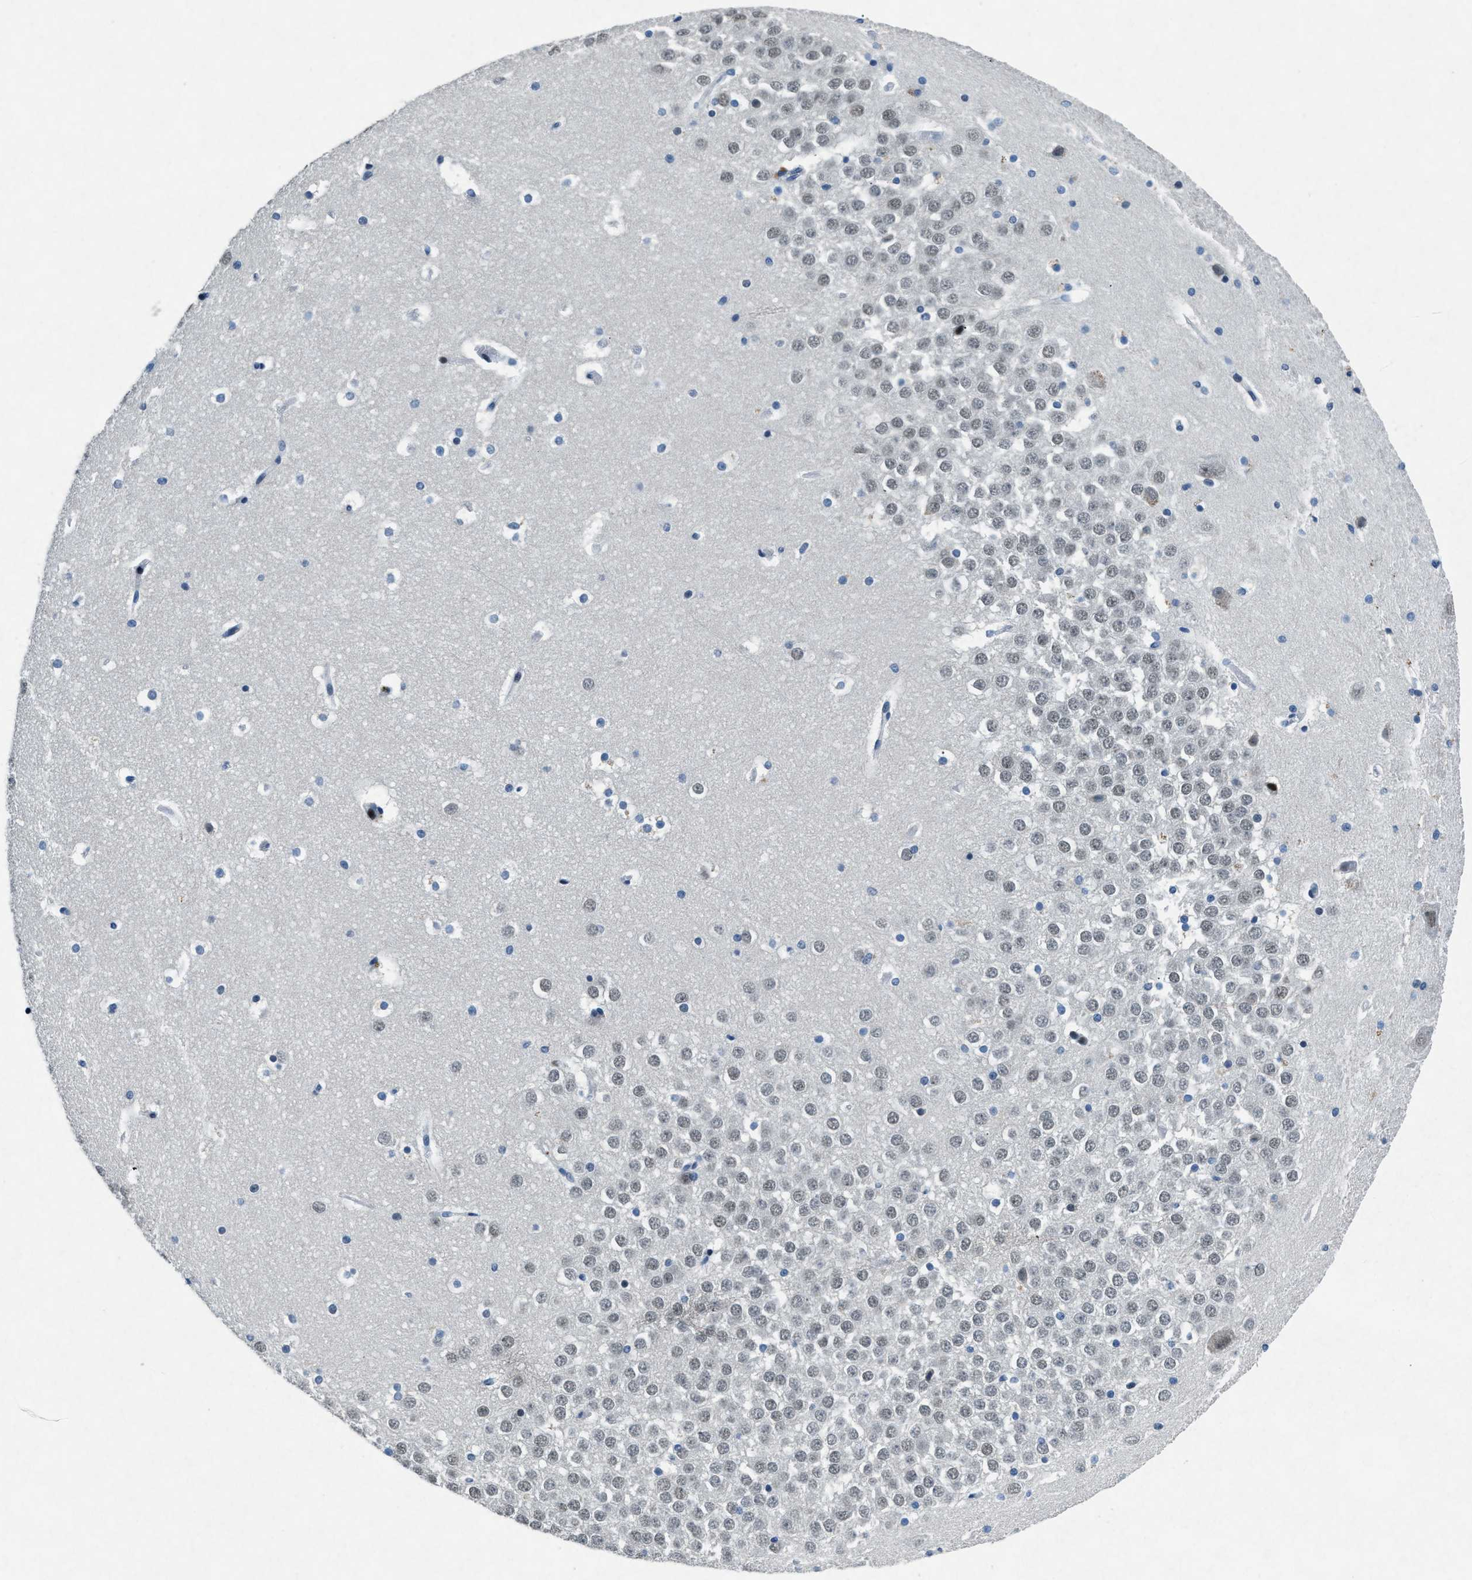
{"staining": {"intensity": "moderate", "quantity": "<25%", "location": "nuclear"}, "tissue": "hippocampus", "cell_type": "Glial cells", "image_type": "normal", "snomed": [{"axis": "morphology", "description": "Normal tissue, NOS"}, {"axis": "topography", "description": "Hippocampus"}], "caption": "Immunohistochemical staining of unremarkable human hippocampus shows low levels of moderate nuclear expression in approximately <25% of glial cells.", "gene": "PHLDA1", "patient": {"sex": "male", "age": 45}}